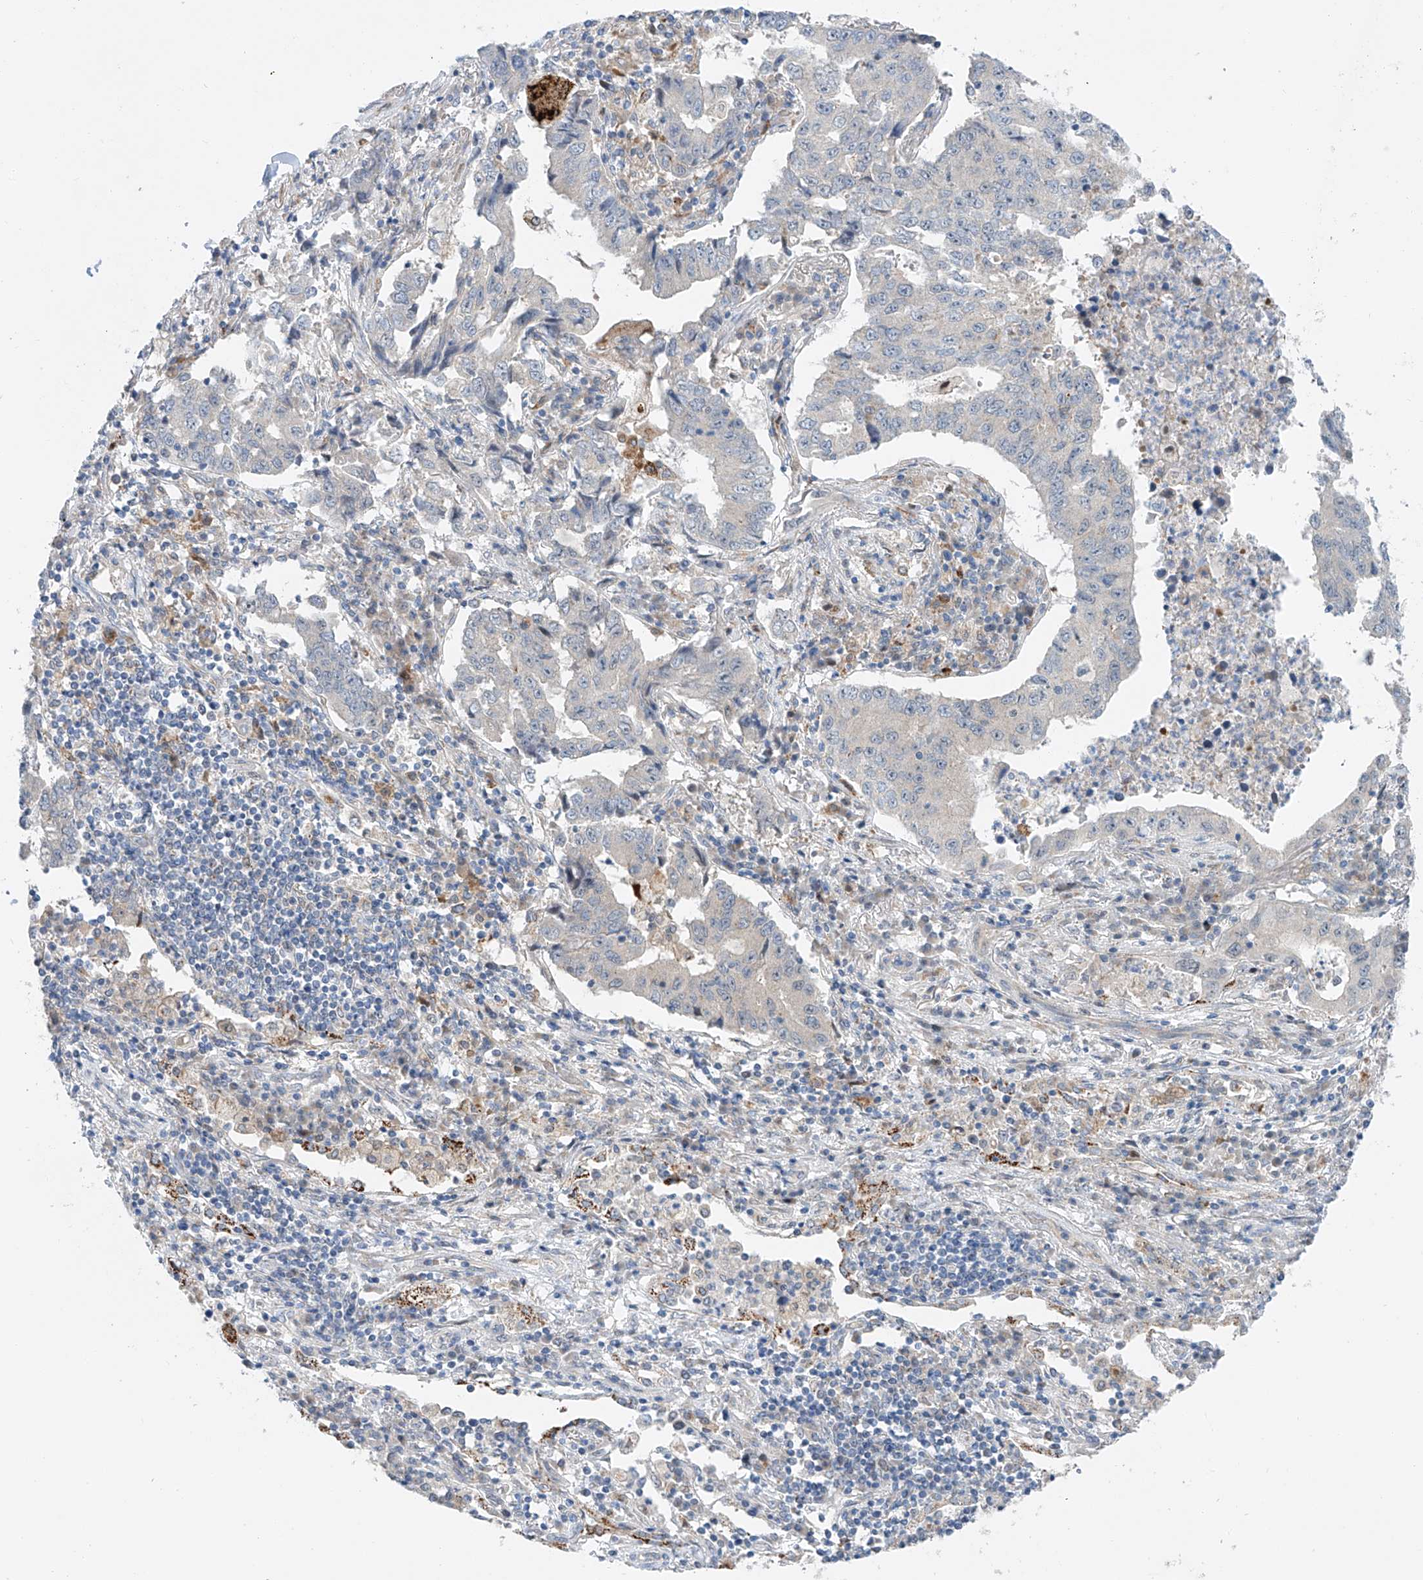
{"staining": {"intensity": "negative", "quantity": "none", "location": "none"}, "tissue": "lung cancer", "cell_type": "Tumor cells", "image_type": "cancer", "snomed": [{"axis": "morphology", "description": "Adenocarcinoma, NOS"}, {"axis": "topography", "description": "Lung"}], "caption": "Human lung adenocarcinoma stained for a protein using immunohistochemistry (IHC) shows no expression in tumor cells.", "gene": "CLDND1", "patient": {"sex": "female", "age": 51}}